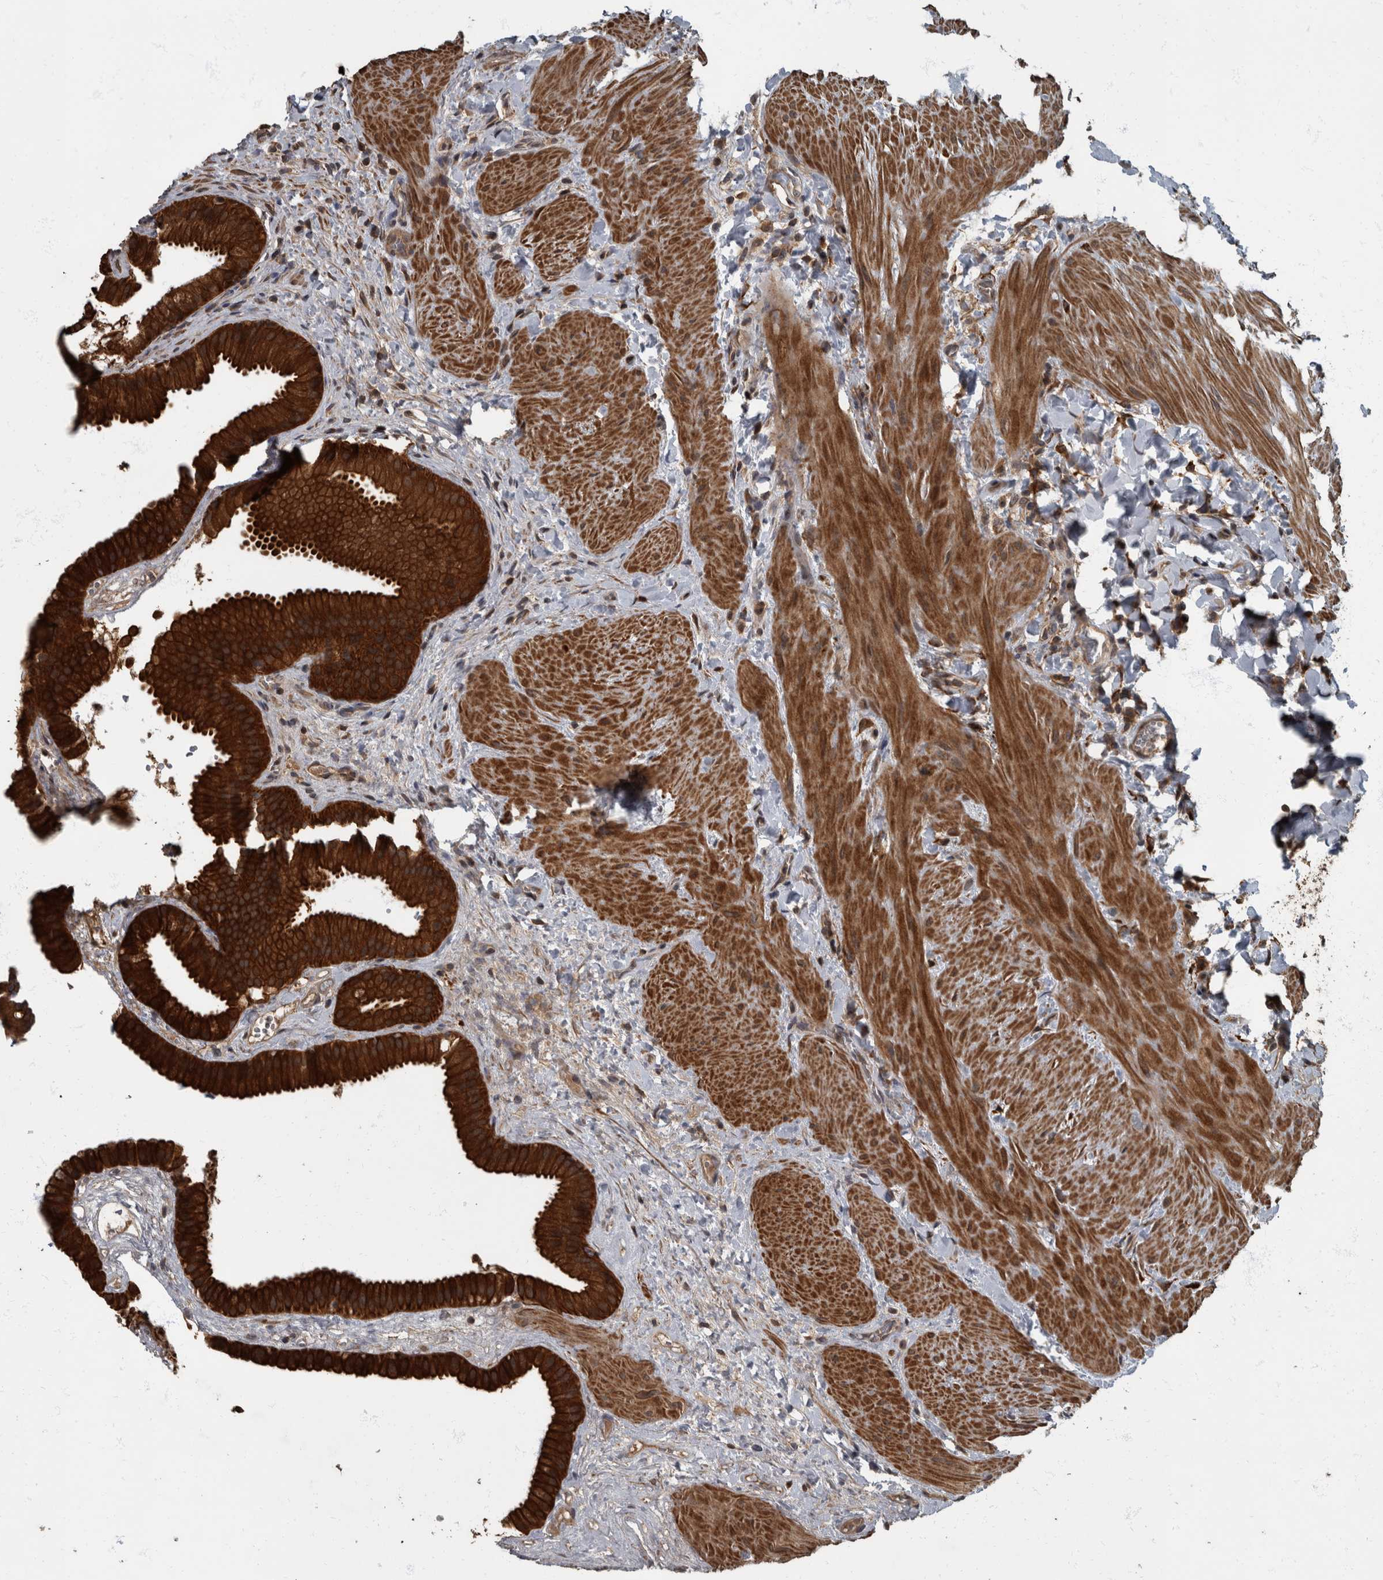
{"staining": {"intensity": "strong", "quantity": ">75%", "location": "cytoplasmic/membranous"}, "tissue": "gallbladder", "cell_type": "Glandular cells", "image_type": "normal", "snomed": [{"axis": "morphology", "description": "Normal tissue, NOS"}, {"axis": "topography", "description": "Gallbladder"}], "caption": "Gallbladder stained with a brown dye demonstrates strong cytoplasmic/membranous positive expression in approximately >75% of glandular cells.", "gene": "RABGGTB", "patient": {"sex": "male", "age": 55}}